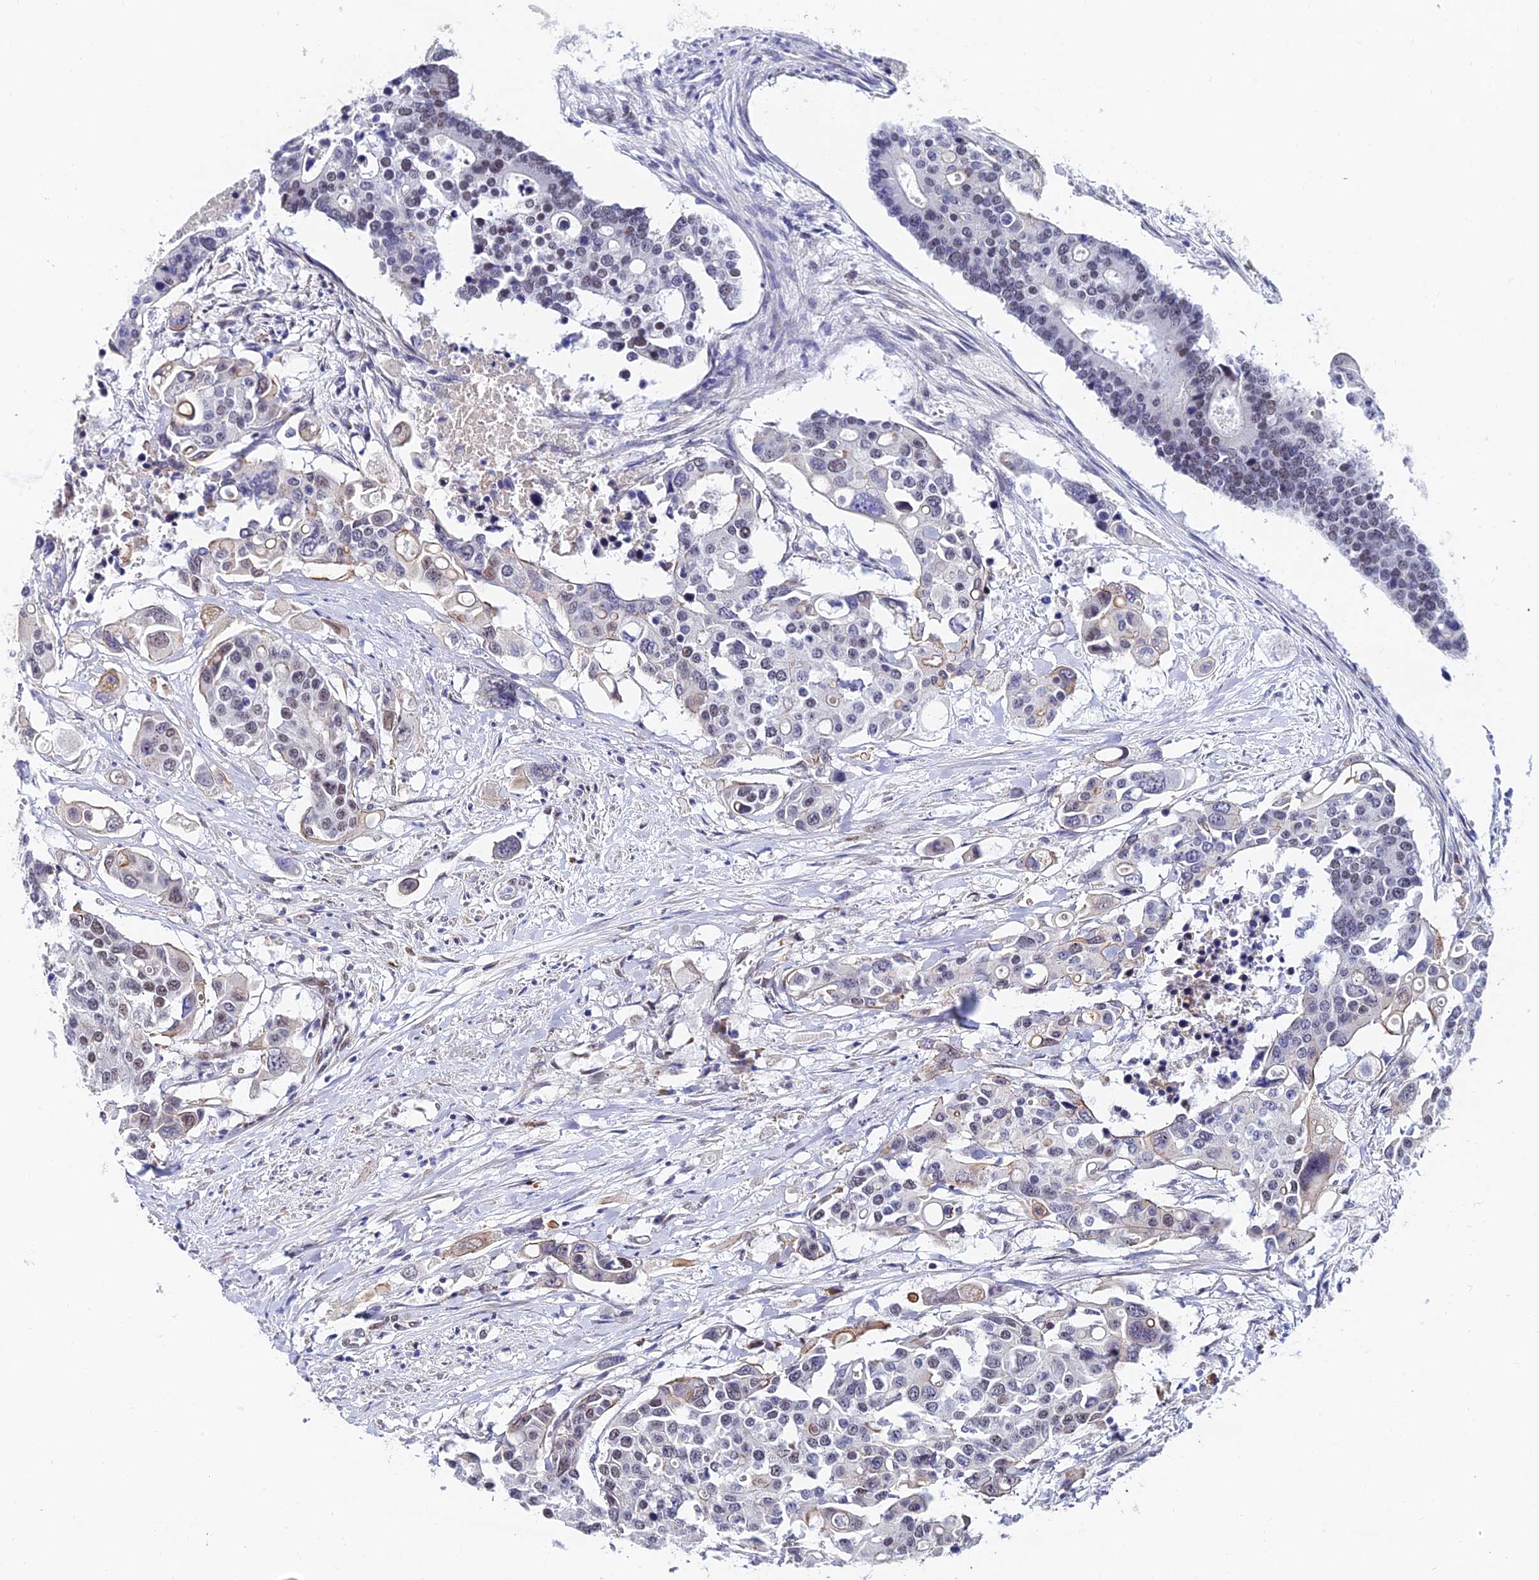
{"staining": {"intensity": "weak", "quantity": "<25%", "location": "cytoplasmic/membranous,nuclear"}, "tissue": "colorectal cancer", "cell_type": "Tumor cells", "image_type": "cancer", "snomed": [{"axis": "morphology", "description": "Adenocarcinoma, NOS"}, {"axis": "topography", "description": "Colon"}], "caption": "Tumor cells show no significant protein positivity in colorectal cancer (adenocarcinoma).", "gene": "TRIM24", "patient": {"sex": "male", "age": 77}}